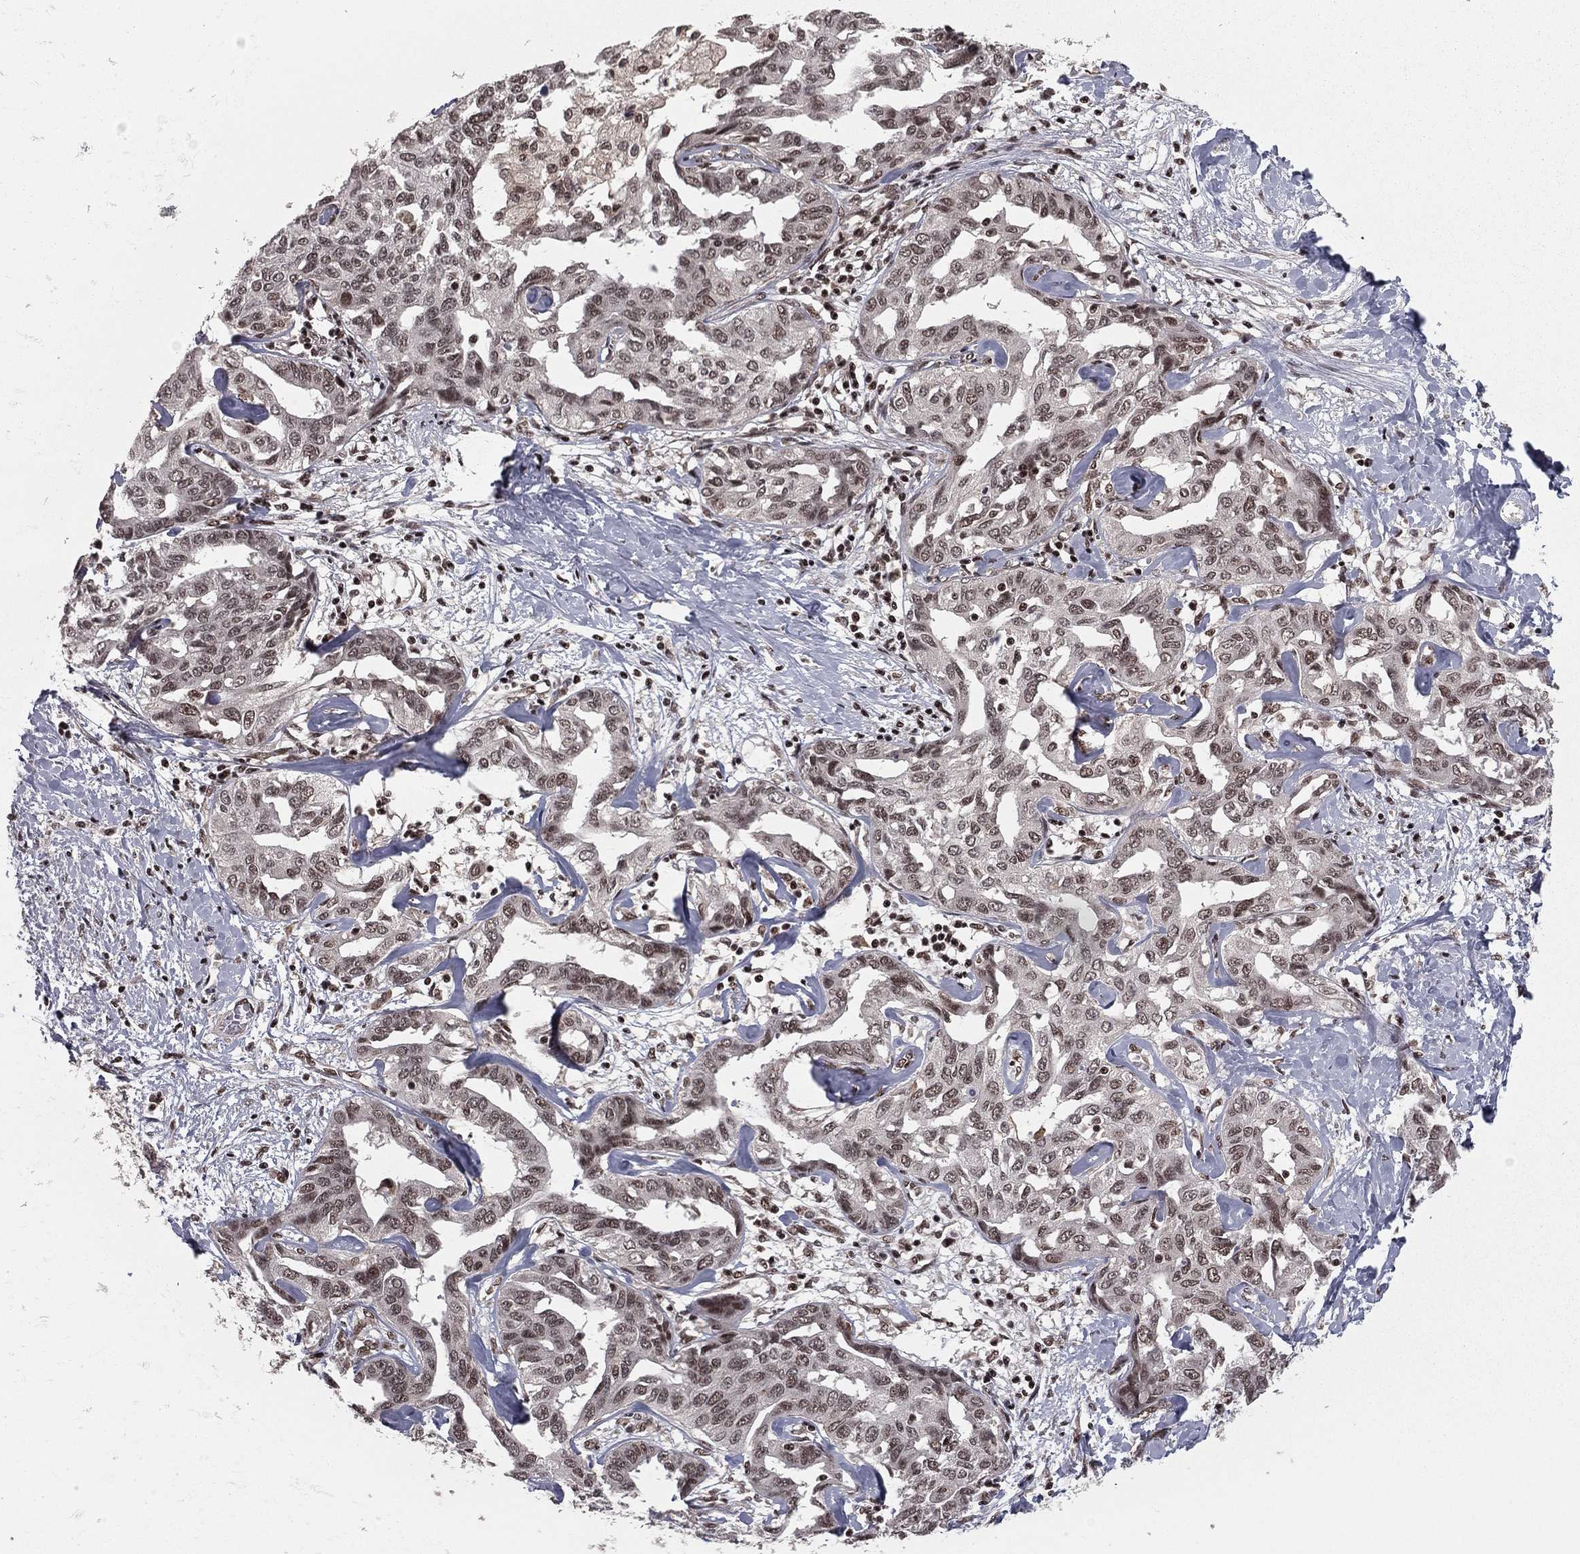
{"staining": {"intensity": "moderate", "quantity": "<25%", "location": "nuclear"}, "tissue": "liver cancer", "cell_type": "Tumor cells", "image_type": "cancer", "snomed": [{"axis": "morphology", "description": "Cholangiocarcinoma"}, {"axis": "topography", "description": "Liver"}], "caption": "Immunohistochemical staining of human cholangiocarcinoma (liver) shows low levels of moderate nuclear staining in about <25% of tumor cells. The protein of interest is shown in brown color, while the nuclei are stained blue.", "gene": "NFYB", "patient": {"sex": "male", "age": 59}}